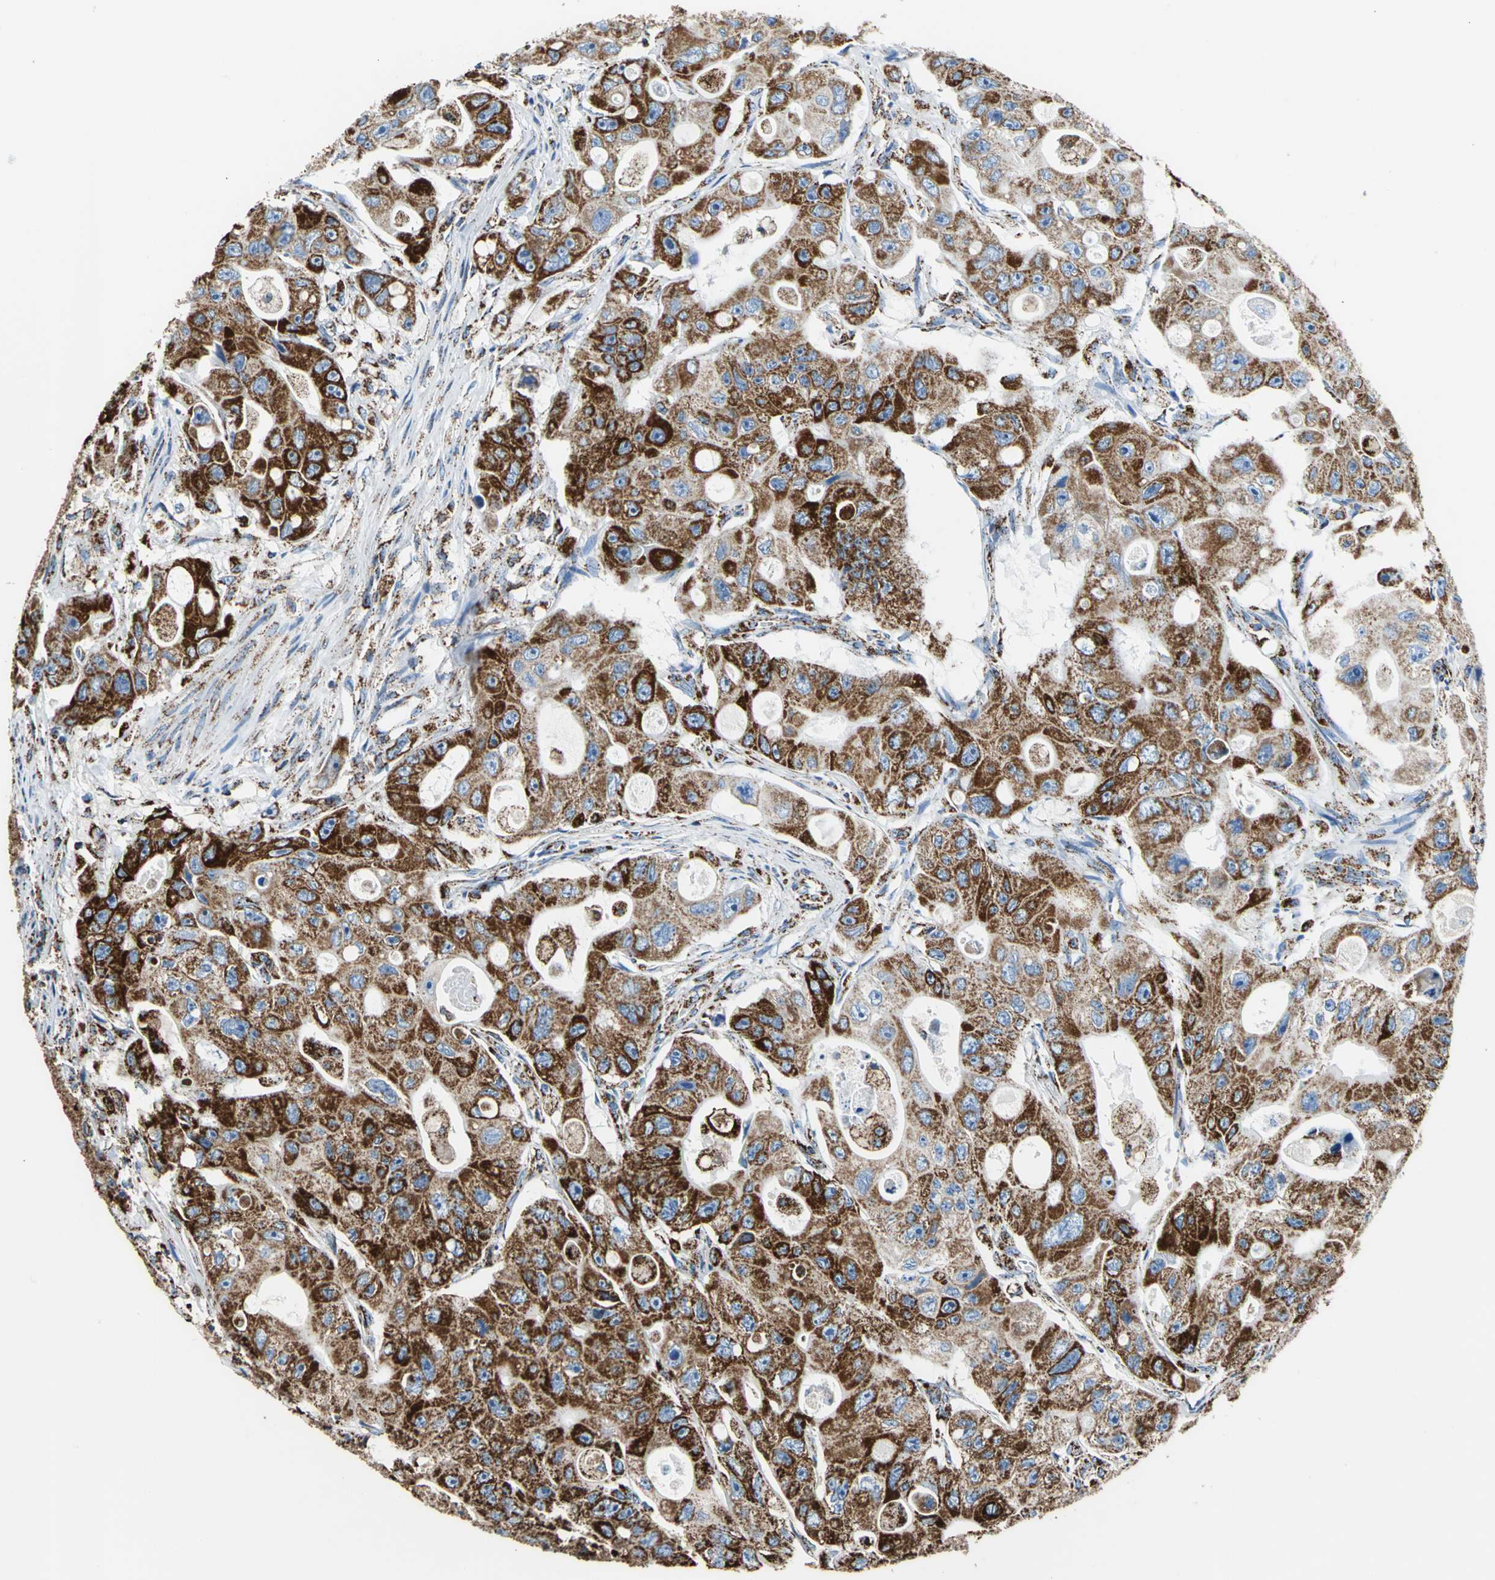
{"staining": {"intensity": "strong", "quantity": ">75%", "location": "cytoplasmic/membranous"}, "tissue": "colorectal cancer", "cell_type": "Tumor cells", "image_type": "cancer", "snomed": [{"axis": "morphology", "description": "Adenocarcinoma, NOS"}, {"axis": "topography", "description": "Colon"}], "caption": "Colorectal cancer stained for a protein (brown) shows strong cytoplasmic/membranous positive staining in approximately >75% of tumor cells.", "gene": "ECH1", "patient": {"sex": "female", "age": 46}}